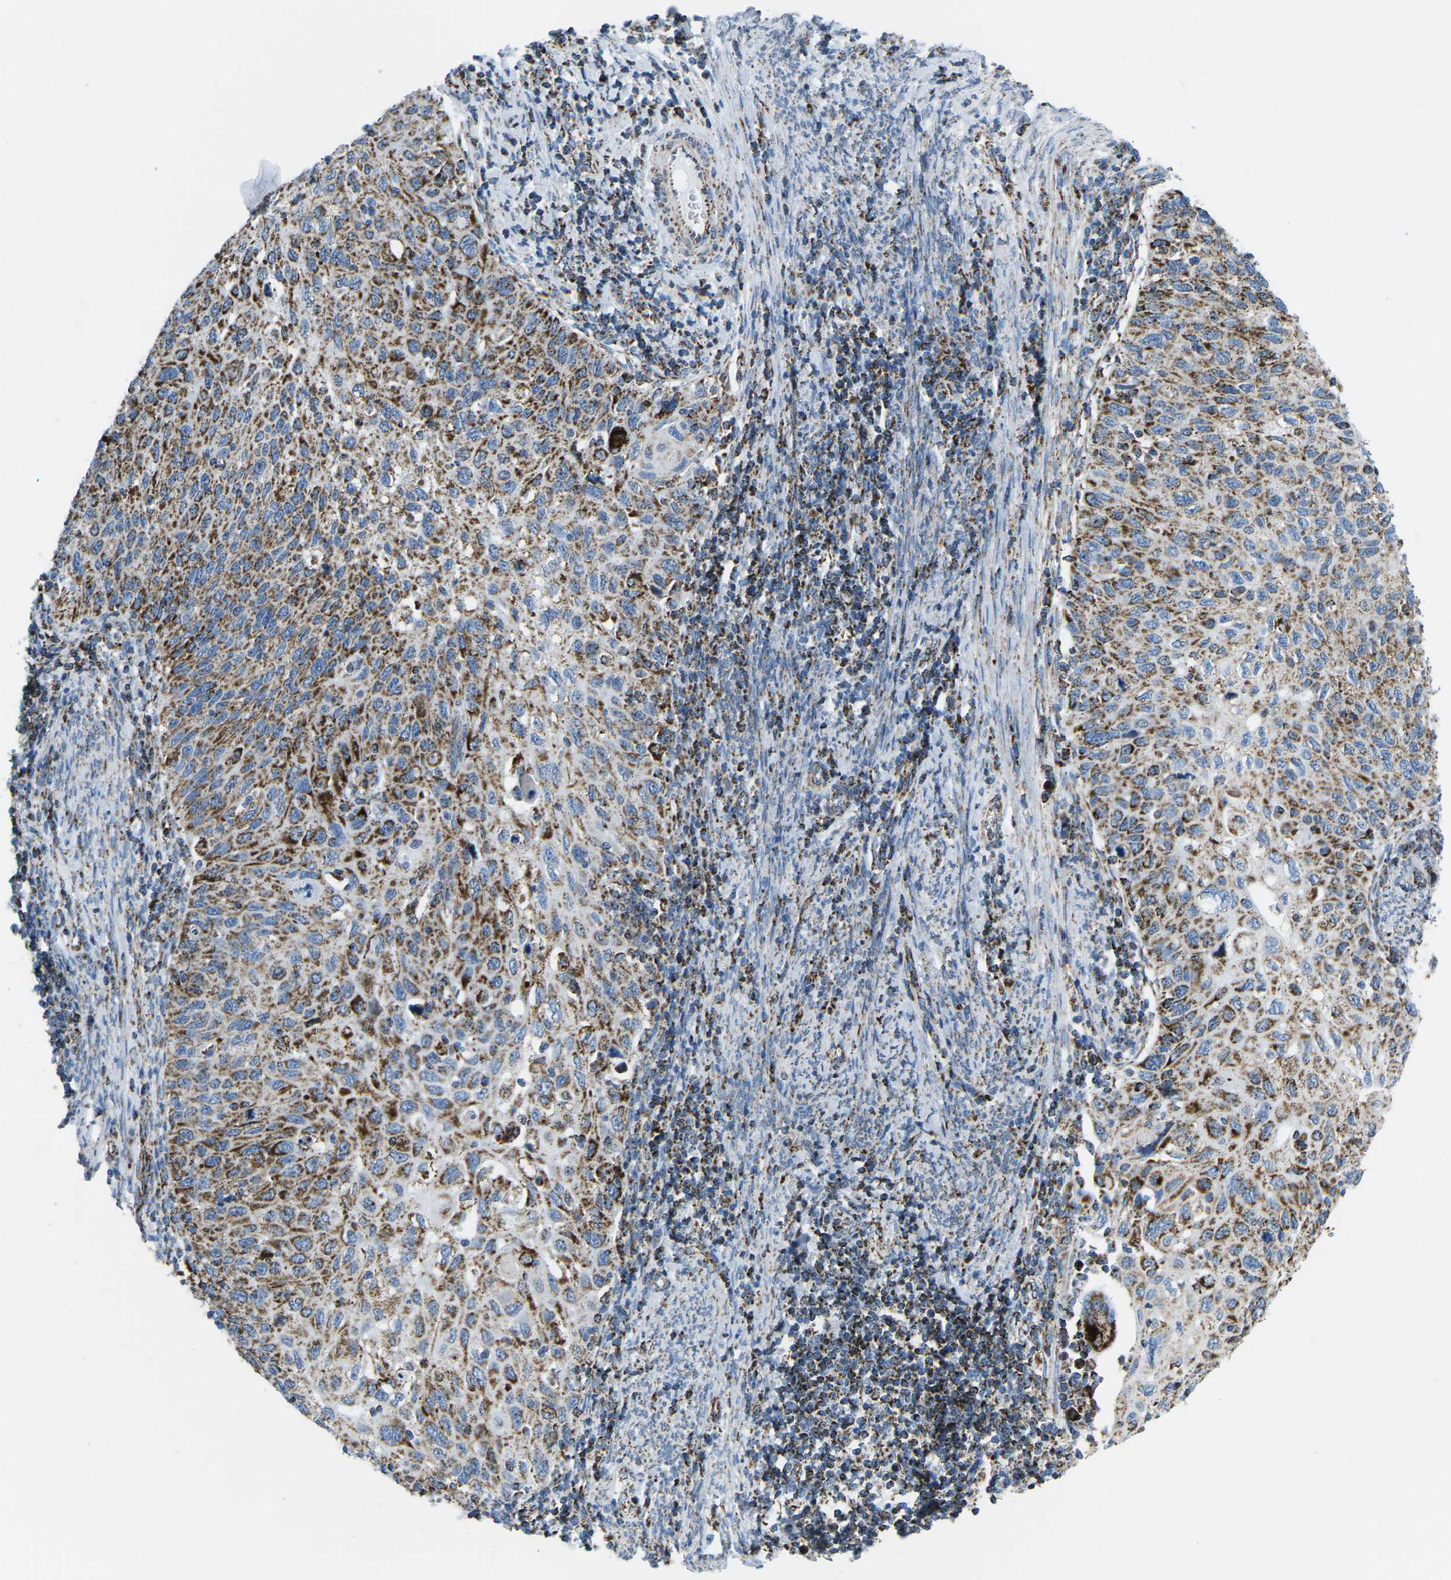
{"staining": {"intensity": "strong", "quantity": ">75%", "location": "cytoplasmic/membranous"}, "tissue": "cervical cancer", "cell_type": "Tumor cells", "image_type": "cancer", "snomed": [{"axis": "morphology", "description": "Squamous cell carcinoma, NOS"}, {"axis": "topography", "description": "Cervix"}], "caption": "Immunohistochemistry (IHC) image of human cervical squamous cell carcinoma stained for a protein (brown), which displays high levels of strong cytoplasmic/membranous staining in approximately >75% of tumor cells.", "gene": "COX6C", "patient": {"sex": "female", "age": 70}}